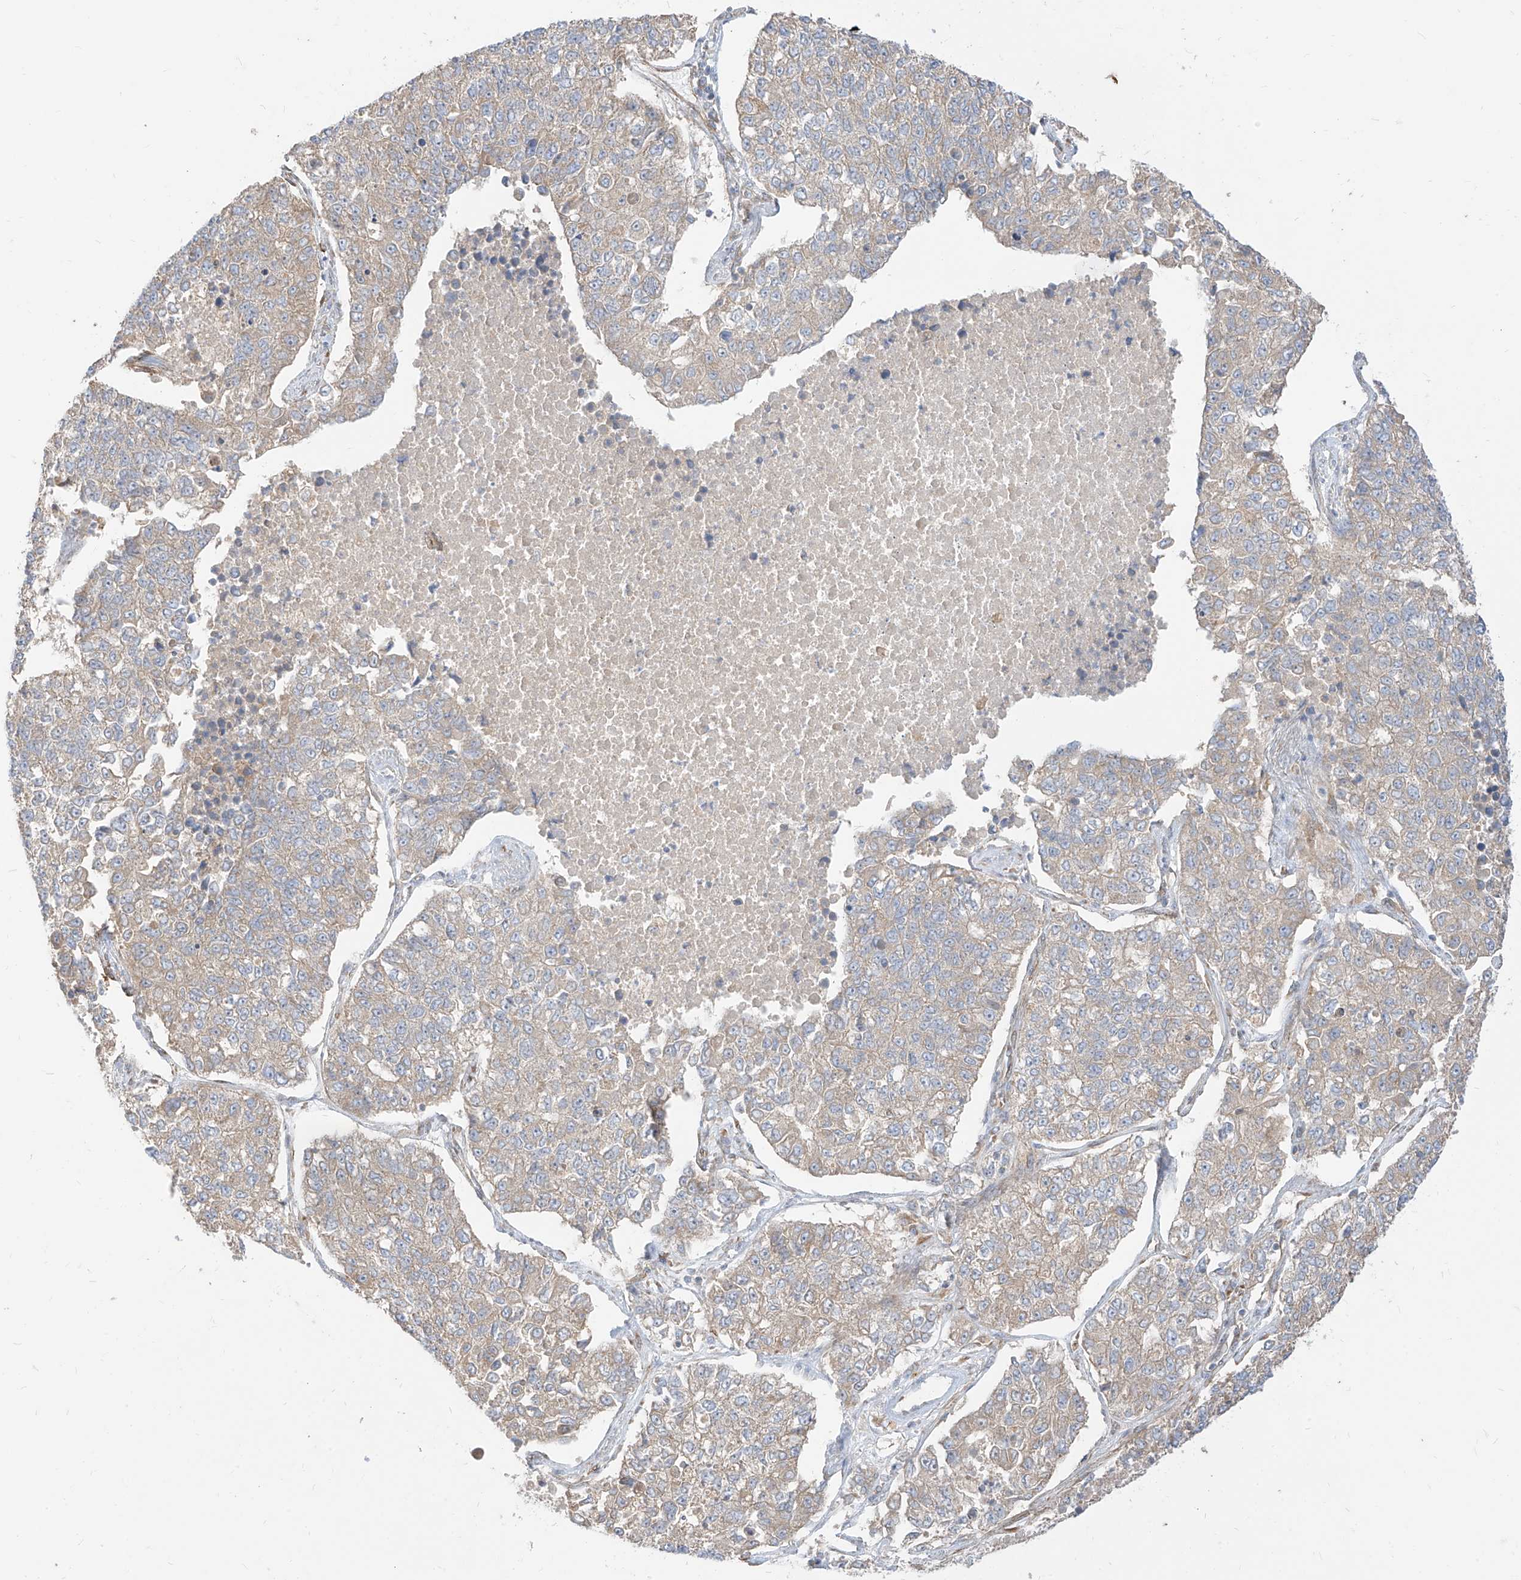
{"staining": {"intensity": "weak", "quantity": "<25%", "location": "cytoplasmic/membranous"}, "tissue": "lung cancer", "cell_type": "Tumor cells", "image_type": "cancer", "snomed": [{"axis": "morphology", "description": "Adenocarcinoma, NOS"}, {"axis": "topography", "description": "Lung"}], "caption": "This micrograph is of adenocarcinoma (lung) stained with immunohistochemistry to label a protein in brown with the nuclei are counter-stained blue. There is no expression in tumor cells.", "gene": "PLCL1", "patient": {"sex": "male", "age": 49}}